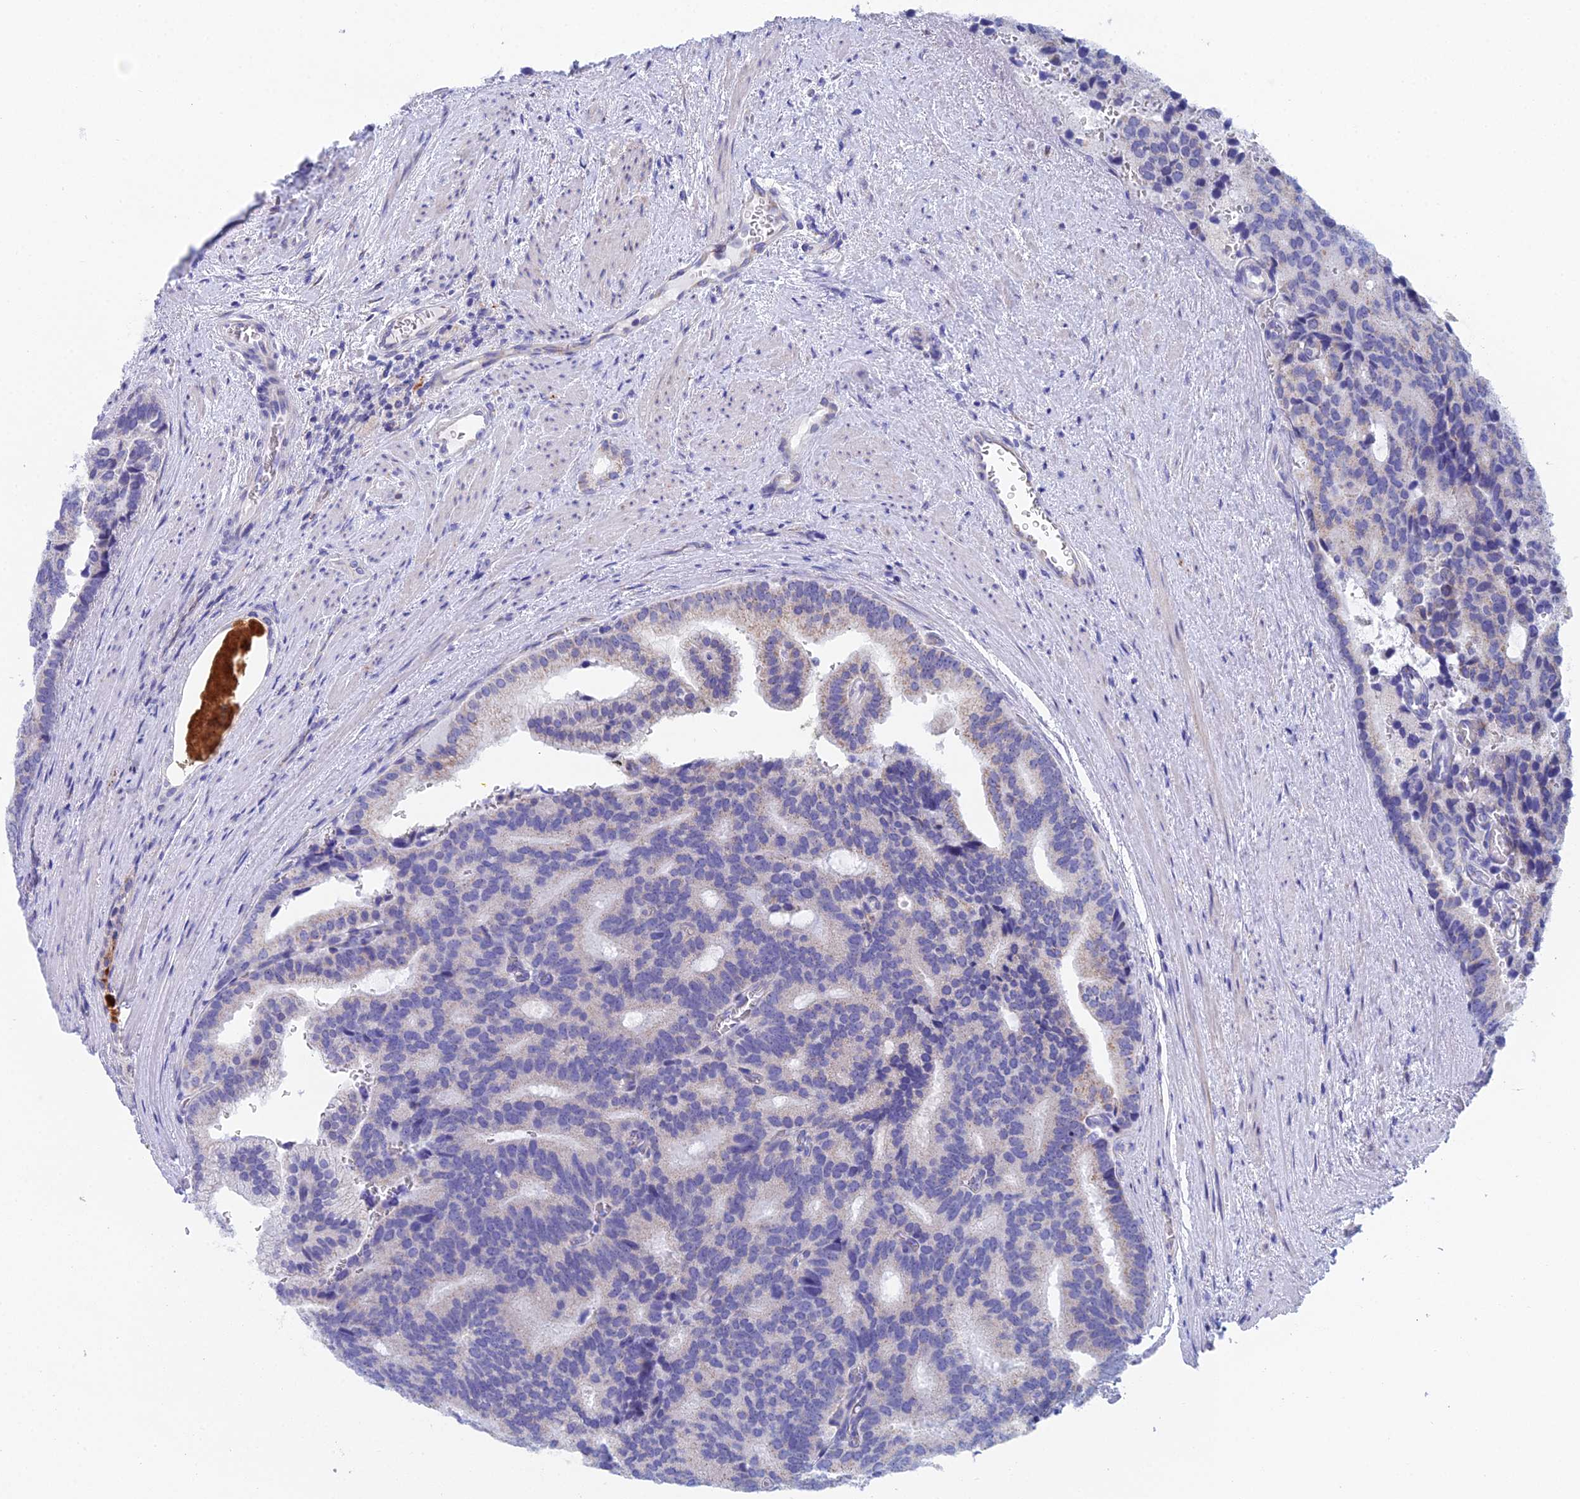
{"staining": {"intensity": "negative", "quantity": "none", "location": "none"}, "tissue": "prostate cancer", "cell_type": "Tumor cells", "image_type": "cancer", "snomed": [{"axis": "morphology", "description": "Adenocarcinoma, Low grade"}, {"axis": "topography", "description": "Prostate"}], "caption": "IHC micrograph of neoplastic tissue: low-grade adenocarcinoma (prostate) stained with DAB (3,3'-diaminobenzidine) shows no significant protein expression in tumor cells. The staining is performed using DAB (3,3'-diaminobenzidine) brown chromogen with nuclei counter-stained in using hematoxylin.", "gene": "CFAP210", "patient": {"sex": "male", "age": 71}}